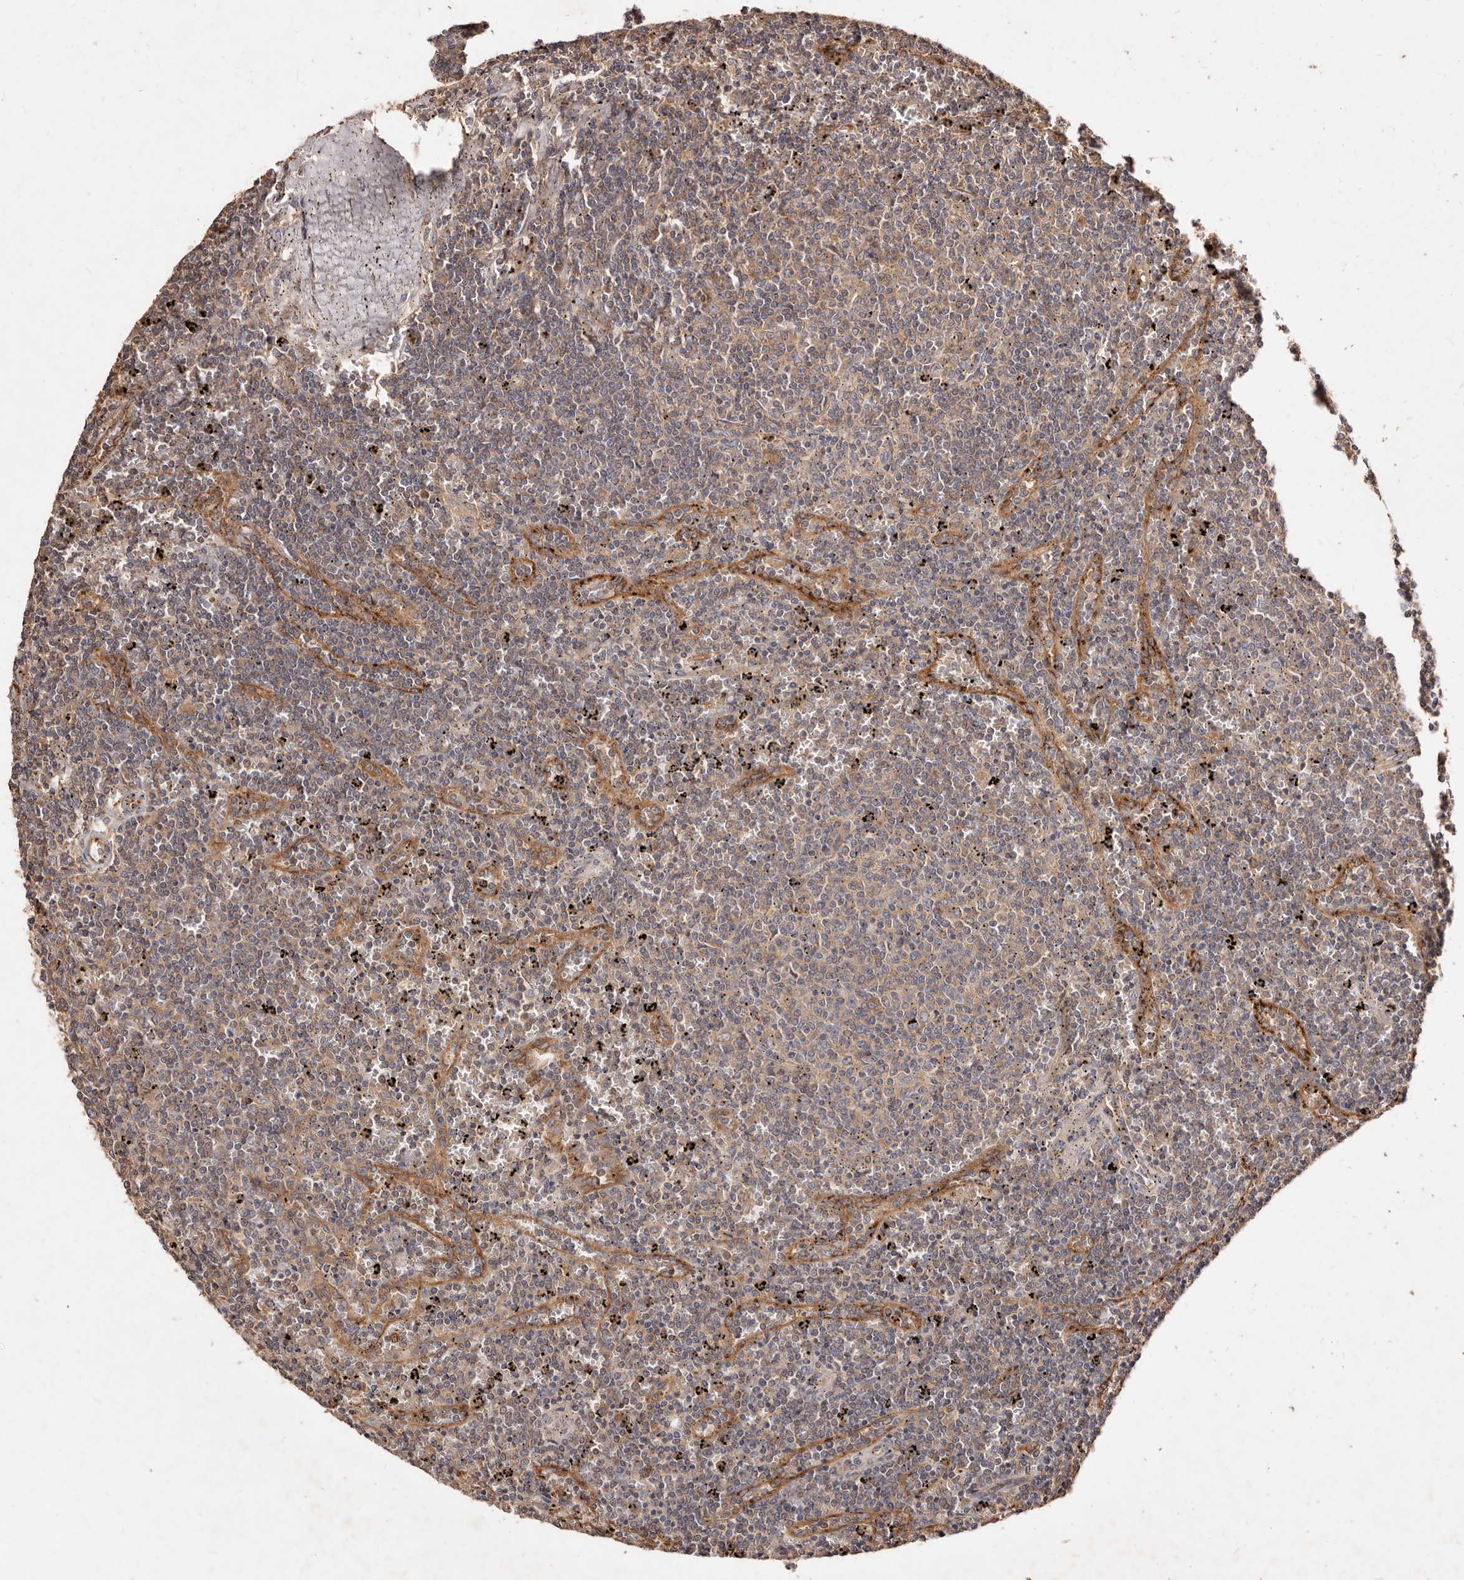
{"staining": {"intensity": "weak", "quantity": "25%-75%", "location": "cytoplasmic/membranous"}, "tissue": "lymphoma", "cell_type": "Tumor cells", "image_type": "cancer", "snomed": [{"axis": "morphology", "description": "Malignant lymphoma, non-Hodgkin's type, Low grade"}, {"axis": "topography", "description": "Spleen"}], "caption": "A photomicrograph of lymphoma stained for a protein displays weak cytoplasmic/membranous brown staining in tumor cells. The staining is performed using DAB brown chromogen to label protein expression. The nuclei are counter-stained blue using hematoxylin.", "gene": "CCL14", "patient": {"sex": "female", "age": 50}}